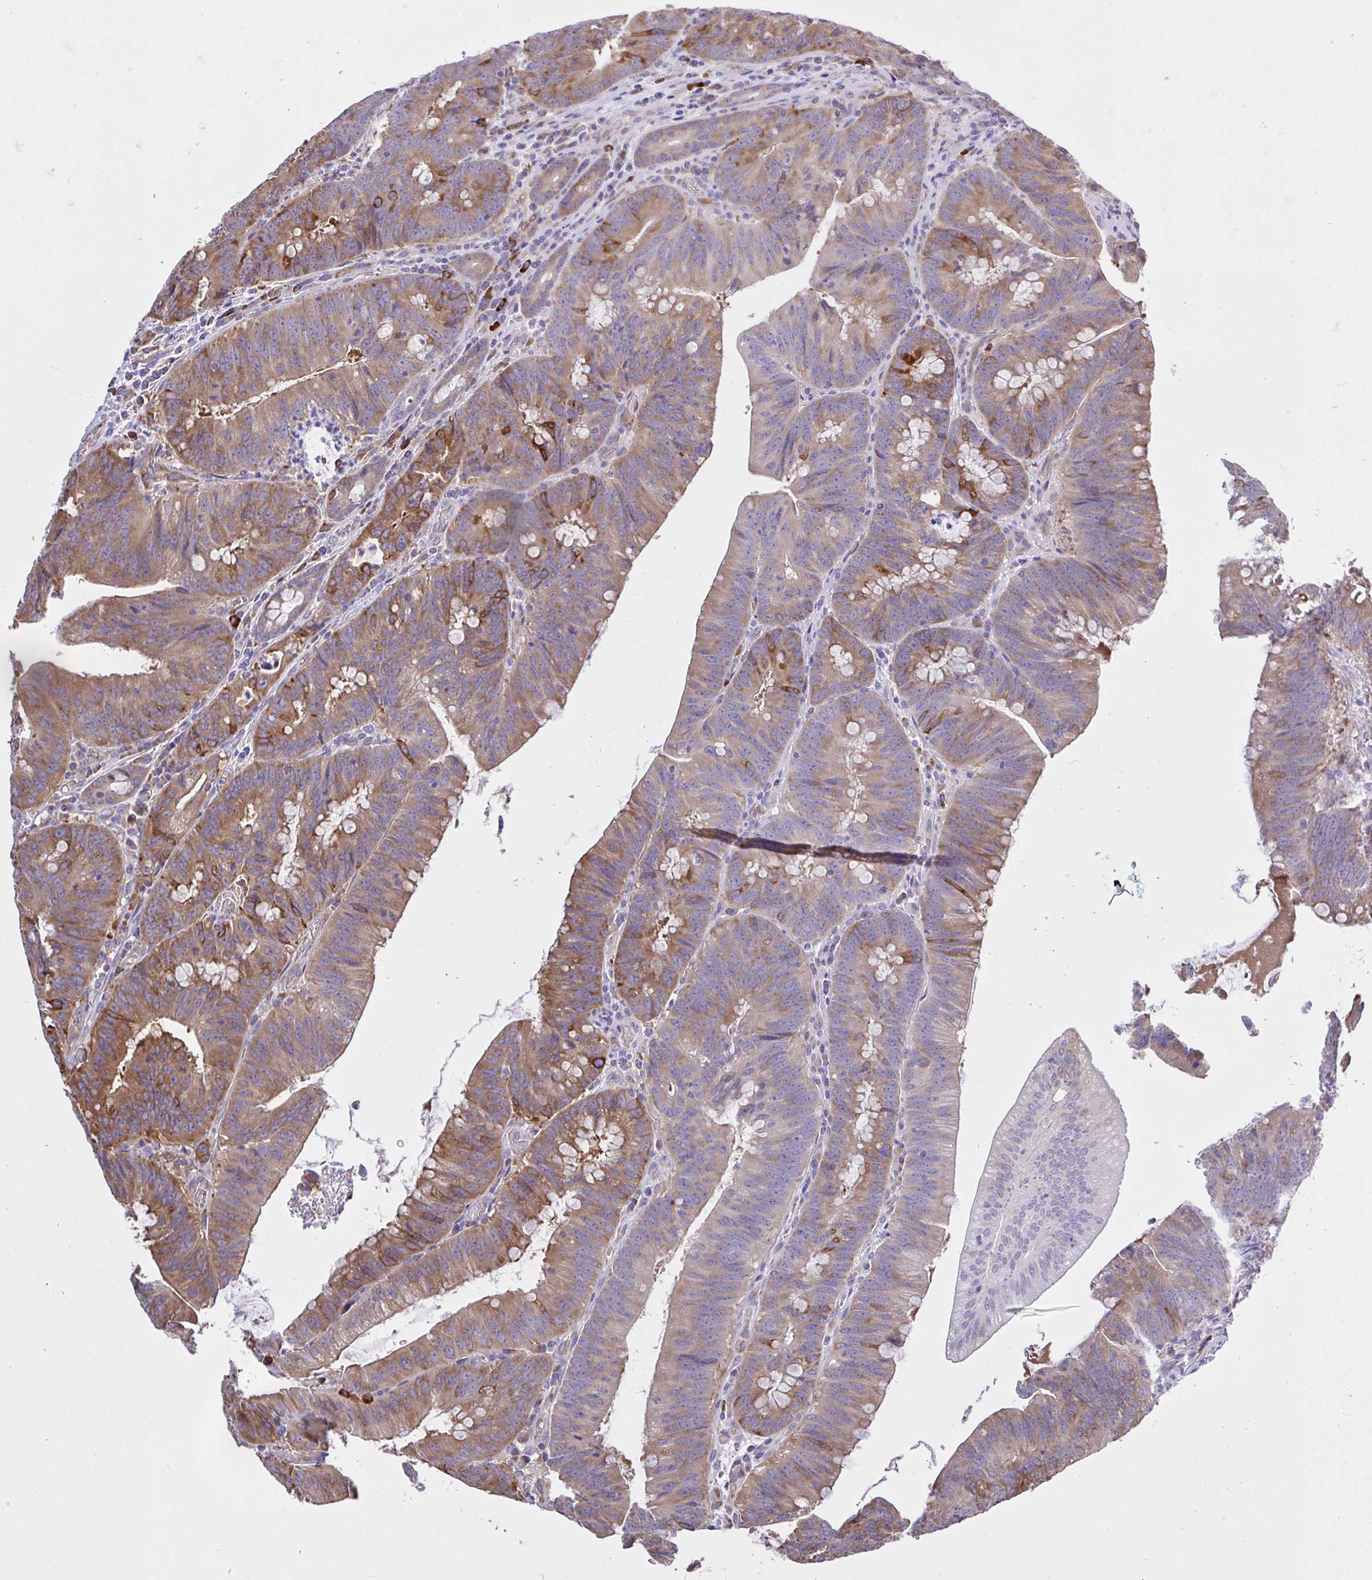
{"staining": {"intensity": "moderate", "quantity": "25%-75%", "location": "cytoplasmic/membranous"}, "tissue": "colorectal cancer", "cell_type": "Tumor cells", "image_type": "cancer", "snomed": [{"axis": "morphology", "description": "Adenocarcinoma, NOS"}, {"axis": "topography", "description": "Colon"}], "caption": "Human colorectal cancer stained for a protein (brown) reveals moderate cytoplasmic/membranous positive positivity in about 25%-75% of tumor cells.", "gene": "EEF1A2", "patient": {"sex": "female", "age": 87}}